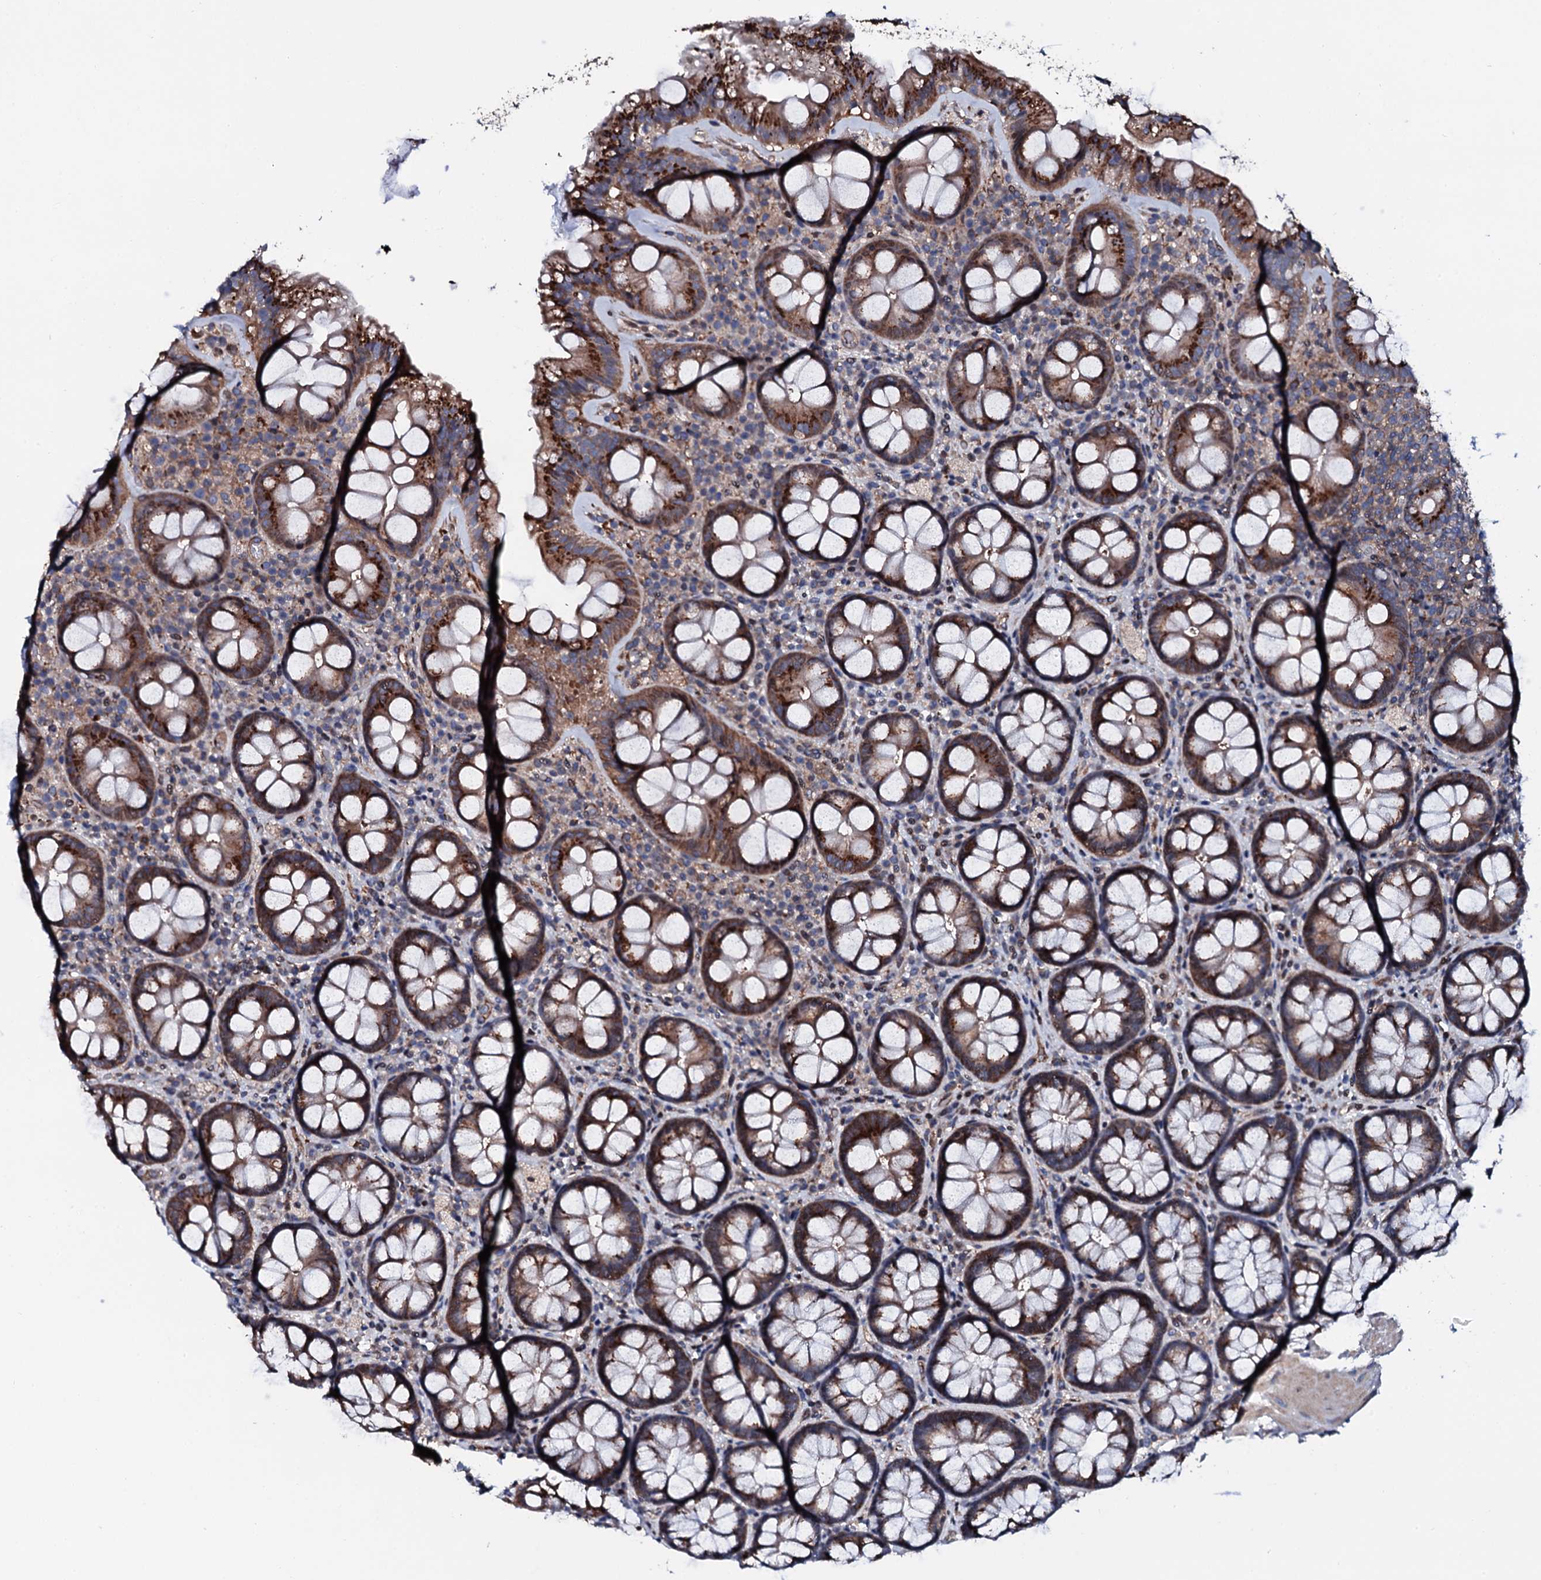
{"staining": {"intensity": "strong", "quantity": "25%-75%", "location": "cytoplasmic/membranous"}, "tissue": "rectum", "cell_type": "Glandular cells", "image_type": "normal", "snomed": [{"axis": "morphology", "description": "Normal tissue, NOS"}, {"axis": "topography", "description": "Rectum"}], "caption": "IHC staining of benign rectum, which shows high levels of strong cytoplasmic/membranous expression in approximately 25%-75% of glandular cells indicating strong cytoplasmic/membranous protein expression. The staining was performed using DAB (3,3'-diaminobenzidine) (brown) for protein detection and nuclei were counterstained in hematoxylin (blue).", "gene": "PLET1", "patient": {"sex": "male", "age": 83}}